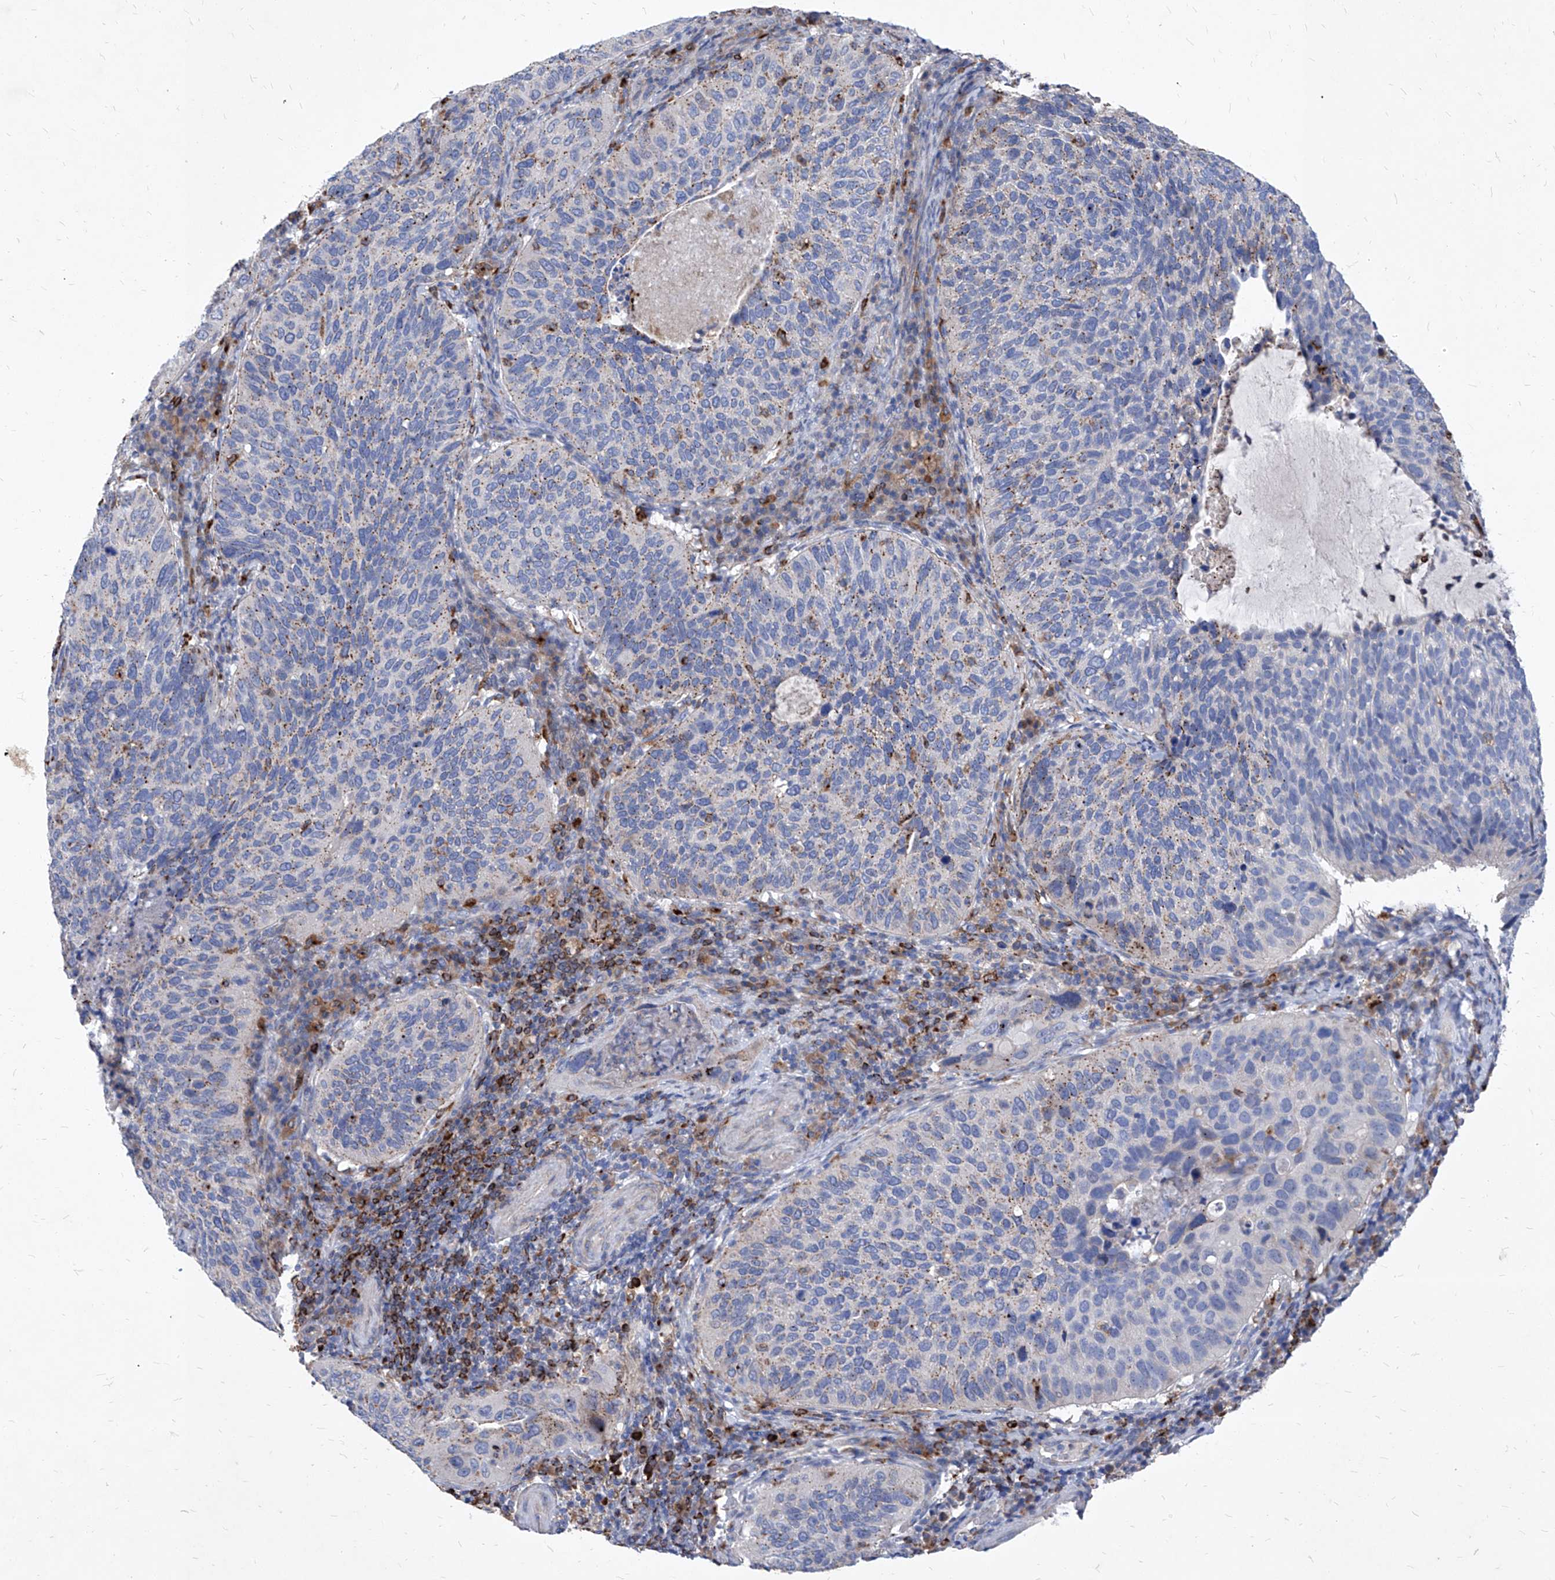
{"staining": {"intensity": "weak", "quantity": "25%-75%", "location": "cytoplasmic/membranous"}, "tissue": "cervical cancer", "cell_type": "Tumor cells", "image_type": "cancer", "snomed": [{"axis": "morphology", "description": "Squamous cell carcinoma, NOS"}, {"axis": "topography", "description": "Cervix"}], "caption": "IHC (DAB (3,3'-diaminobenzidine)) staining of cervical cancer demonstrates weak cytoplasmic/membranous protein positivity in approximately 25%-75% of tumor cells.", "gene": "UBOX5", "patient": {"sex": "female", "age": 38}}